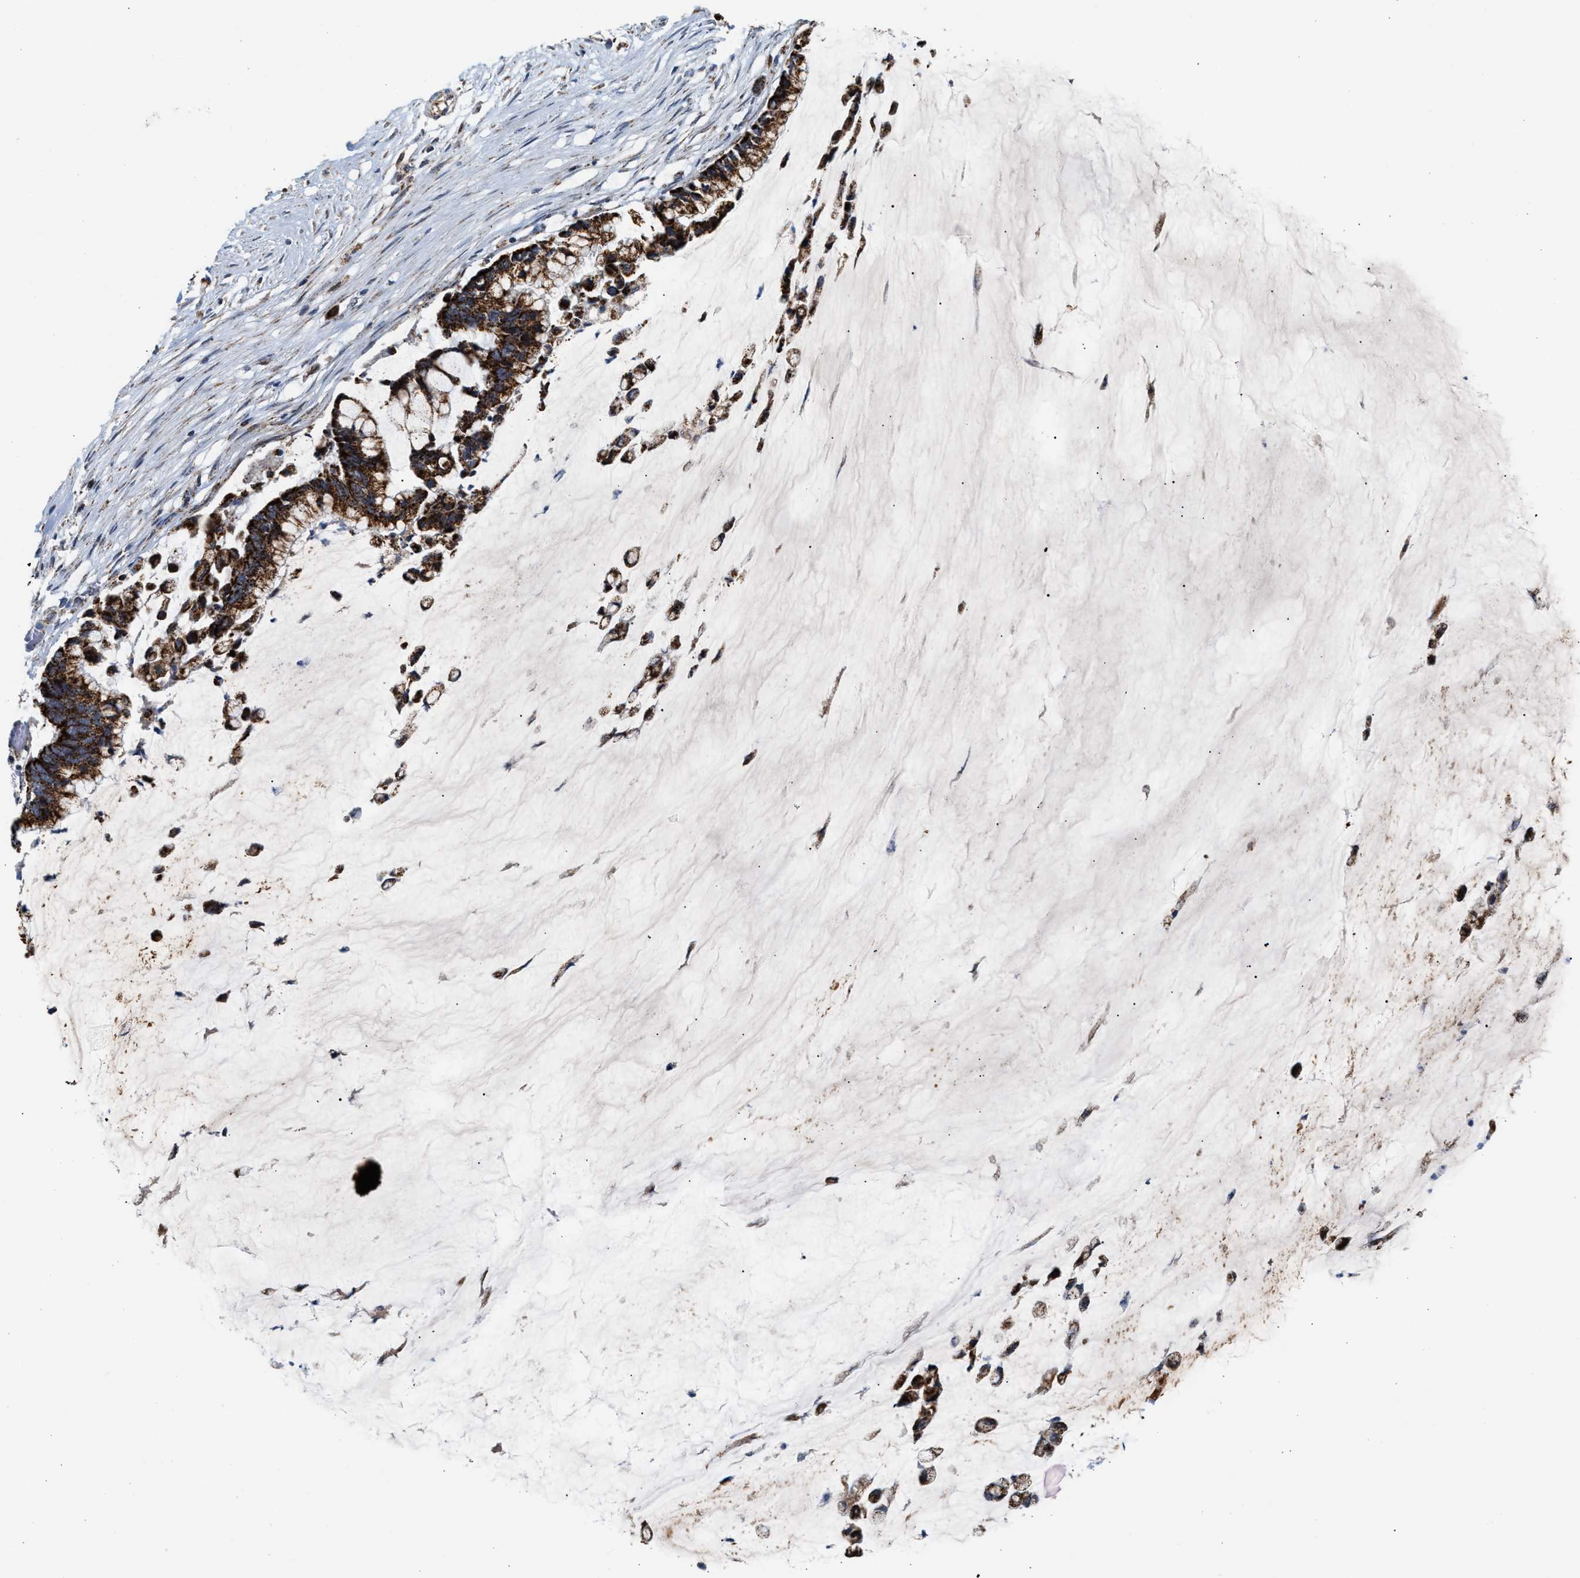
{"staining": {"intensity": "strong", "quantity": ">75%", "location": "cytoplasmic/membranous"}, "tissue": "pancreatic cancer", "cell_type": "Tumor cells", "image_type": "cancer", "snomed": [{"axis": "morphology", "description": "Adenocarcinoma, NOS"}, {"axis": "topography", "description": "Pancreas"}], "caption": "Adenocarcinoma (pancreatic) stained for a protein reveals strong cytoplasmic/membranous positivity in tumor cells.", "gene": "PMPCA", "patient": {"sex": "male", "age": 41}}